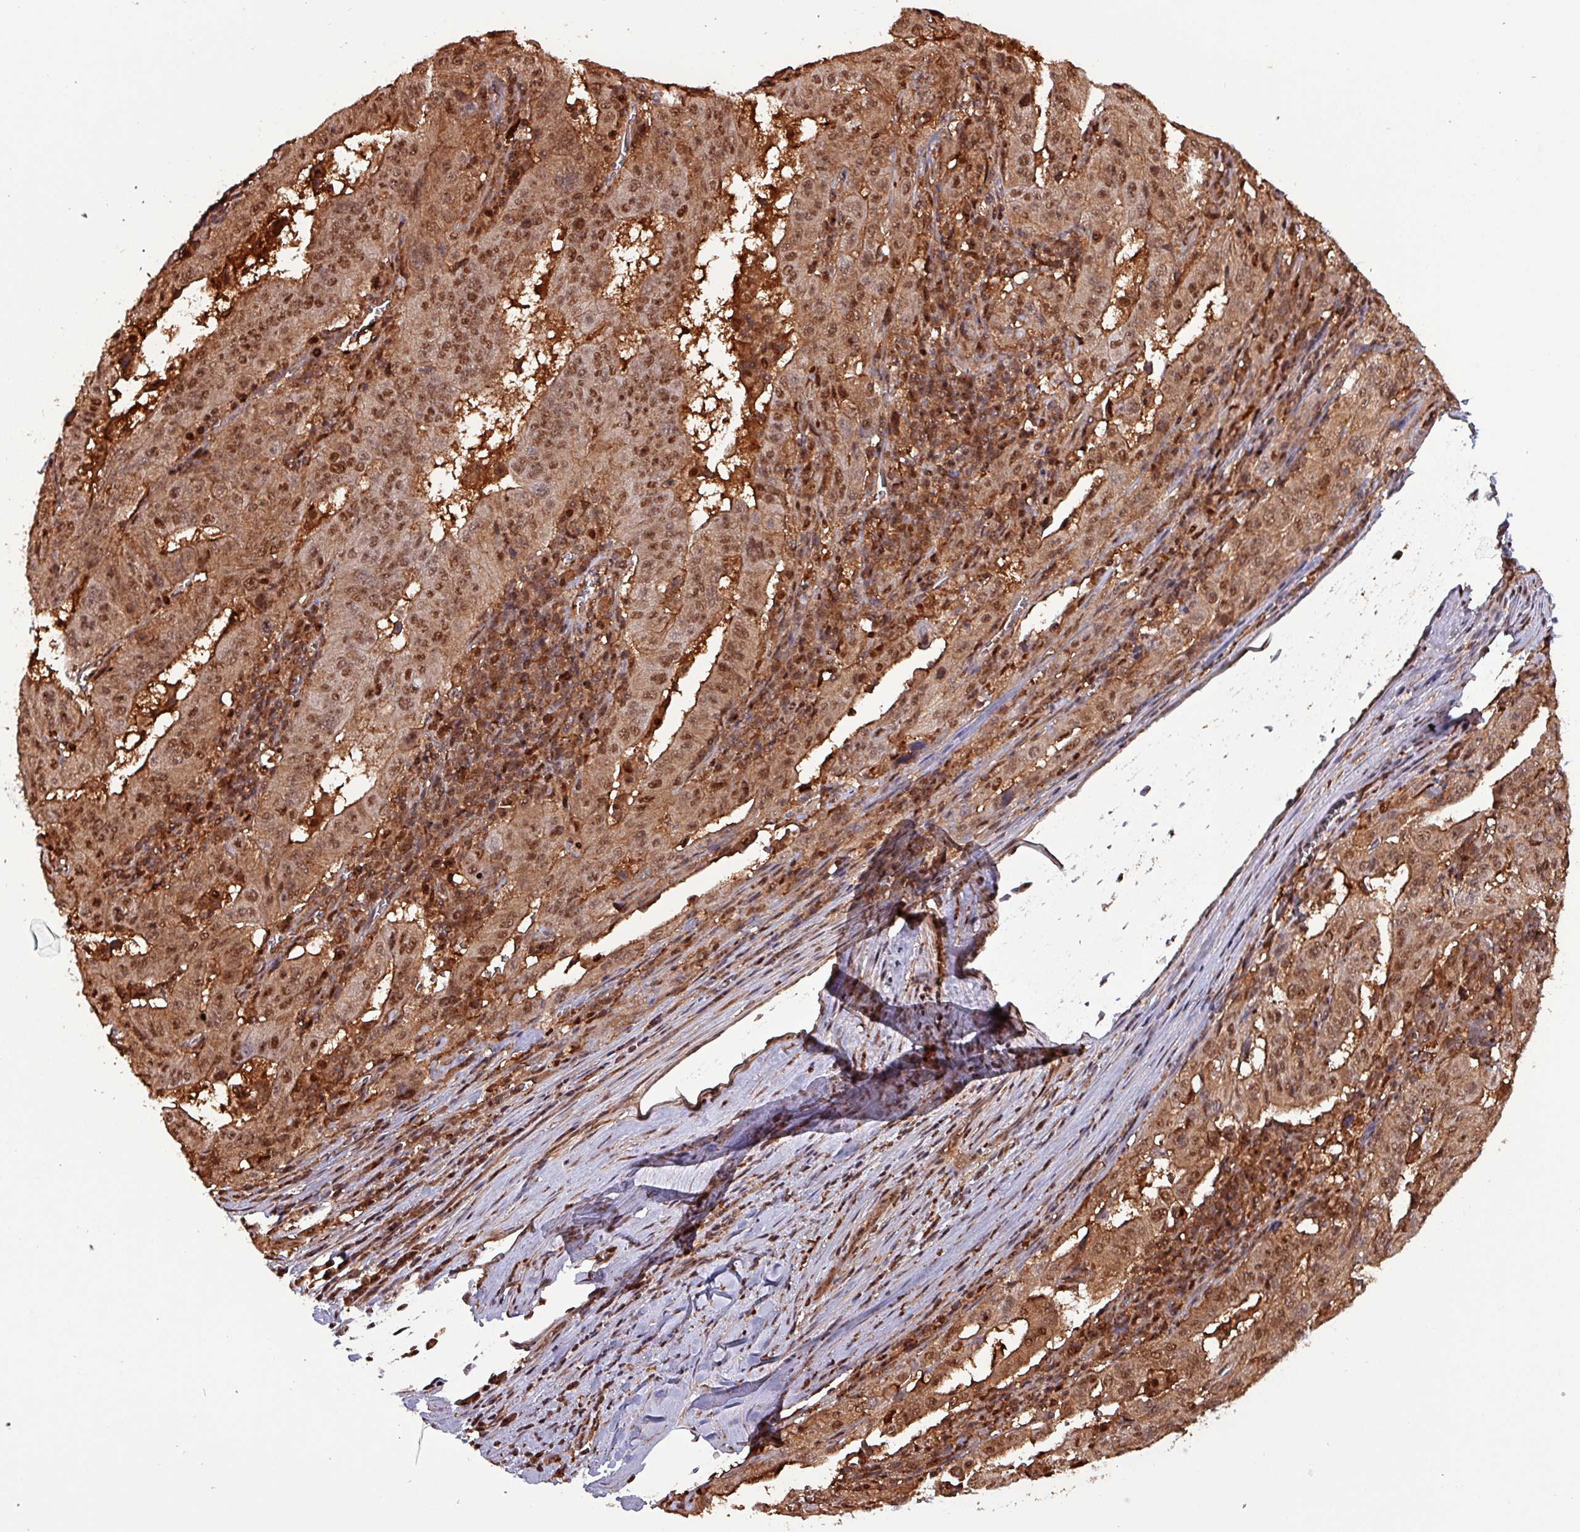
{"staining": {"intensity": "strong", "quantity": ">75%", "location": "cytoplasmic/membranous,nuclear"}, "tissue": "pancreatic cancer", "cell_type": "Tumor cells", "image_type": "cancer", "snomed": [{"axis": "morphology", "description": "Adenocarcinoma, NOS"}, {"axis": "topography", "description": "Pancreas"}], "caption": "Pancreatic cancer stained with IHC exhibits strong cytoplasmic/membranous and nuclear expression in about >75% of tumor cells.", "gene": "PSMB8", "patient": {"sex": "male", "age": 63}}